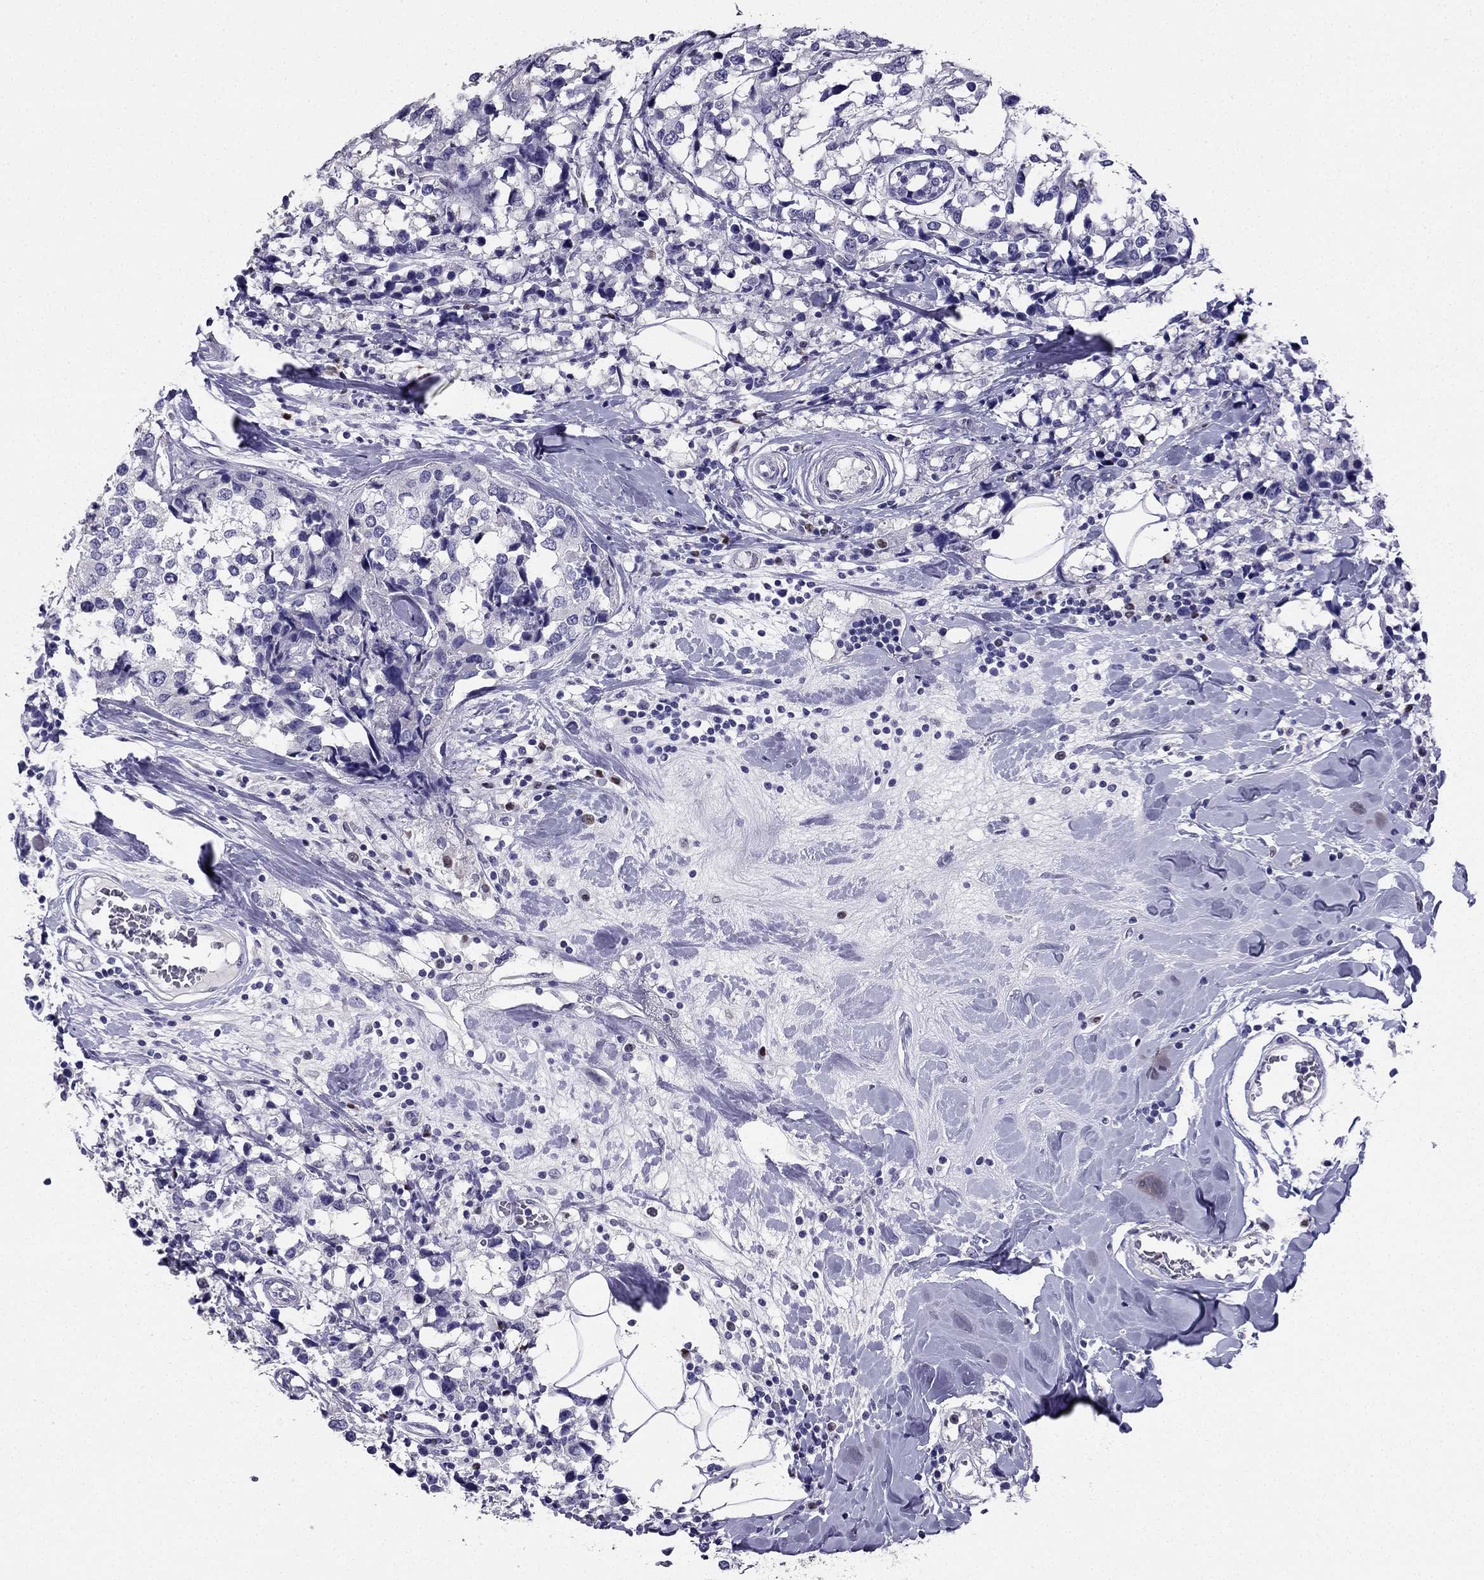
{"staining": {"intensity": "negative", "quantity": "none", "location": "none"}, "tissue": "breast cancer", "cell_type": "Tumor cells", "image_type": "cancer", "snomed": [{"axis": "morphology", "description": "Lobular carcinoma"}, {"axis": "topography", "description": "Breast"}], "caption": "A photomicrograph of human lobular carcinoma (breast) is negative for staining in tumor cells.", "gene": "ARID3A", "patient": {"sex": "female", "age": 59}}